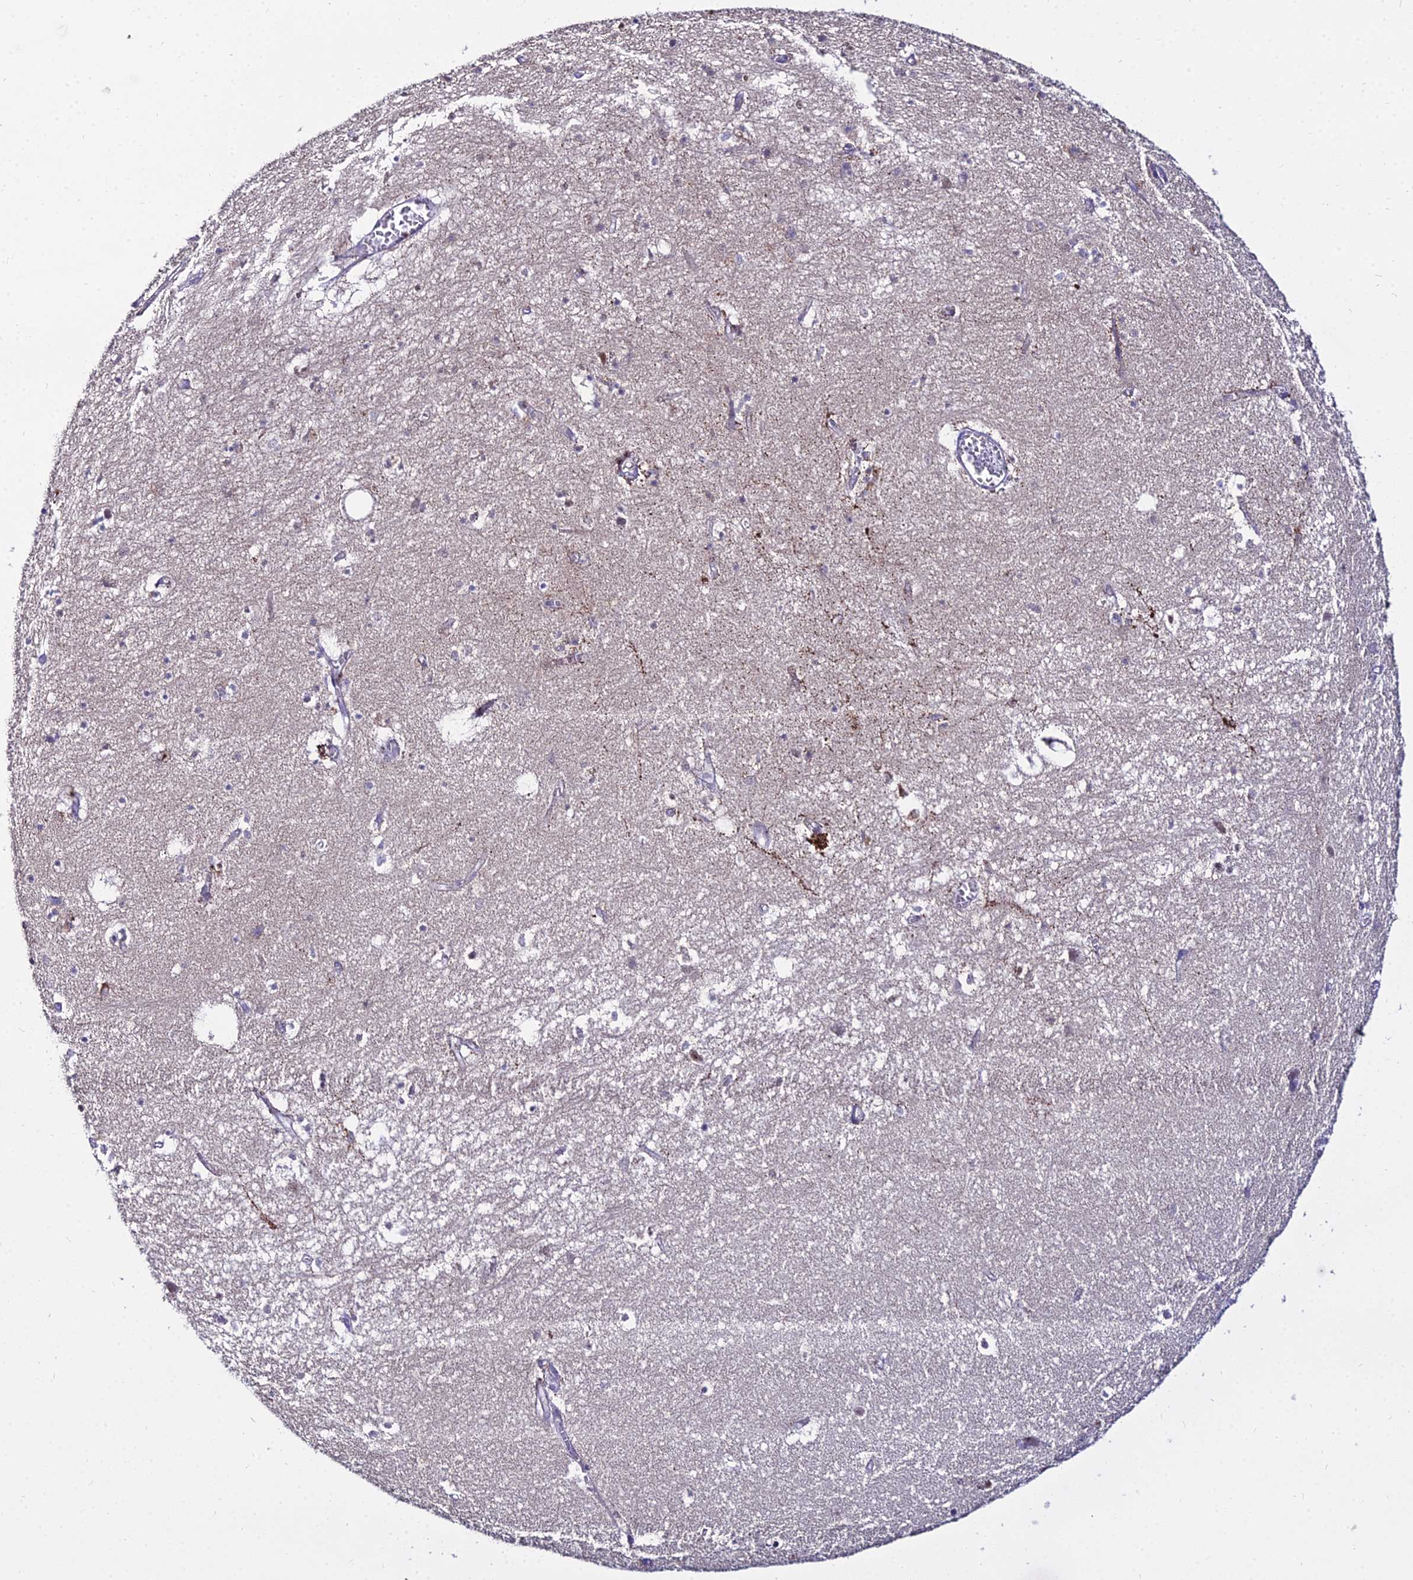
{"staining": {"intensity": "negative", "quantity": "none", "location": "none"}, "tissue": "hippocampus", "cell_type": "Glial cells", "image_type": "normal", "snomed": [{"axis": "morphology", "description": "Normal tissue, NOS"}, {"axis": "topography", "description": "Hippocampus"}], "caption": "Hippocampus stained for a protein using IHC demonstrates no positivity glial cells.", "gene": "C6orf163", "patient": {"sex": "female", "age": 64}}